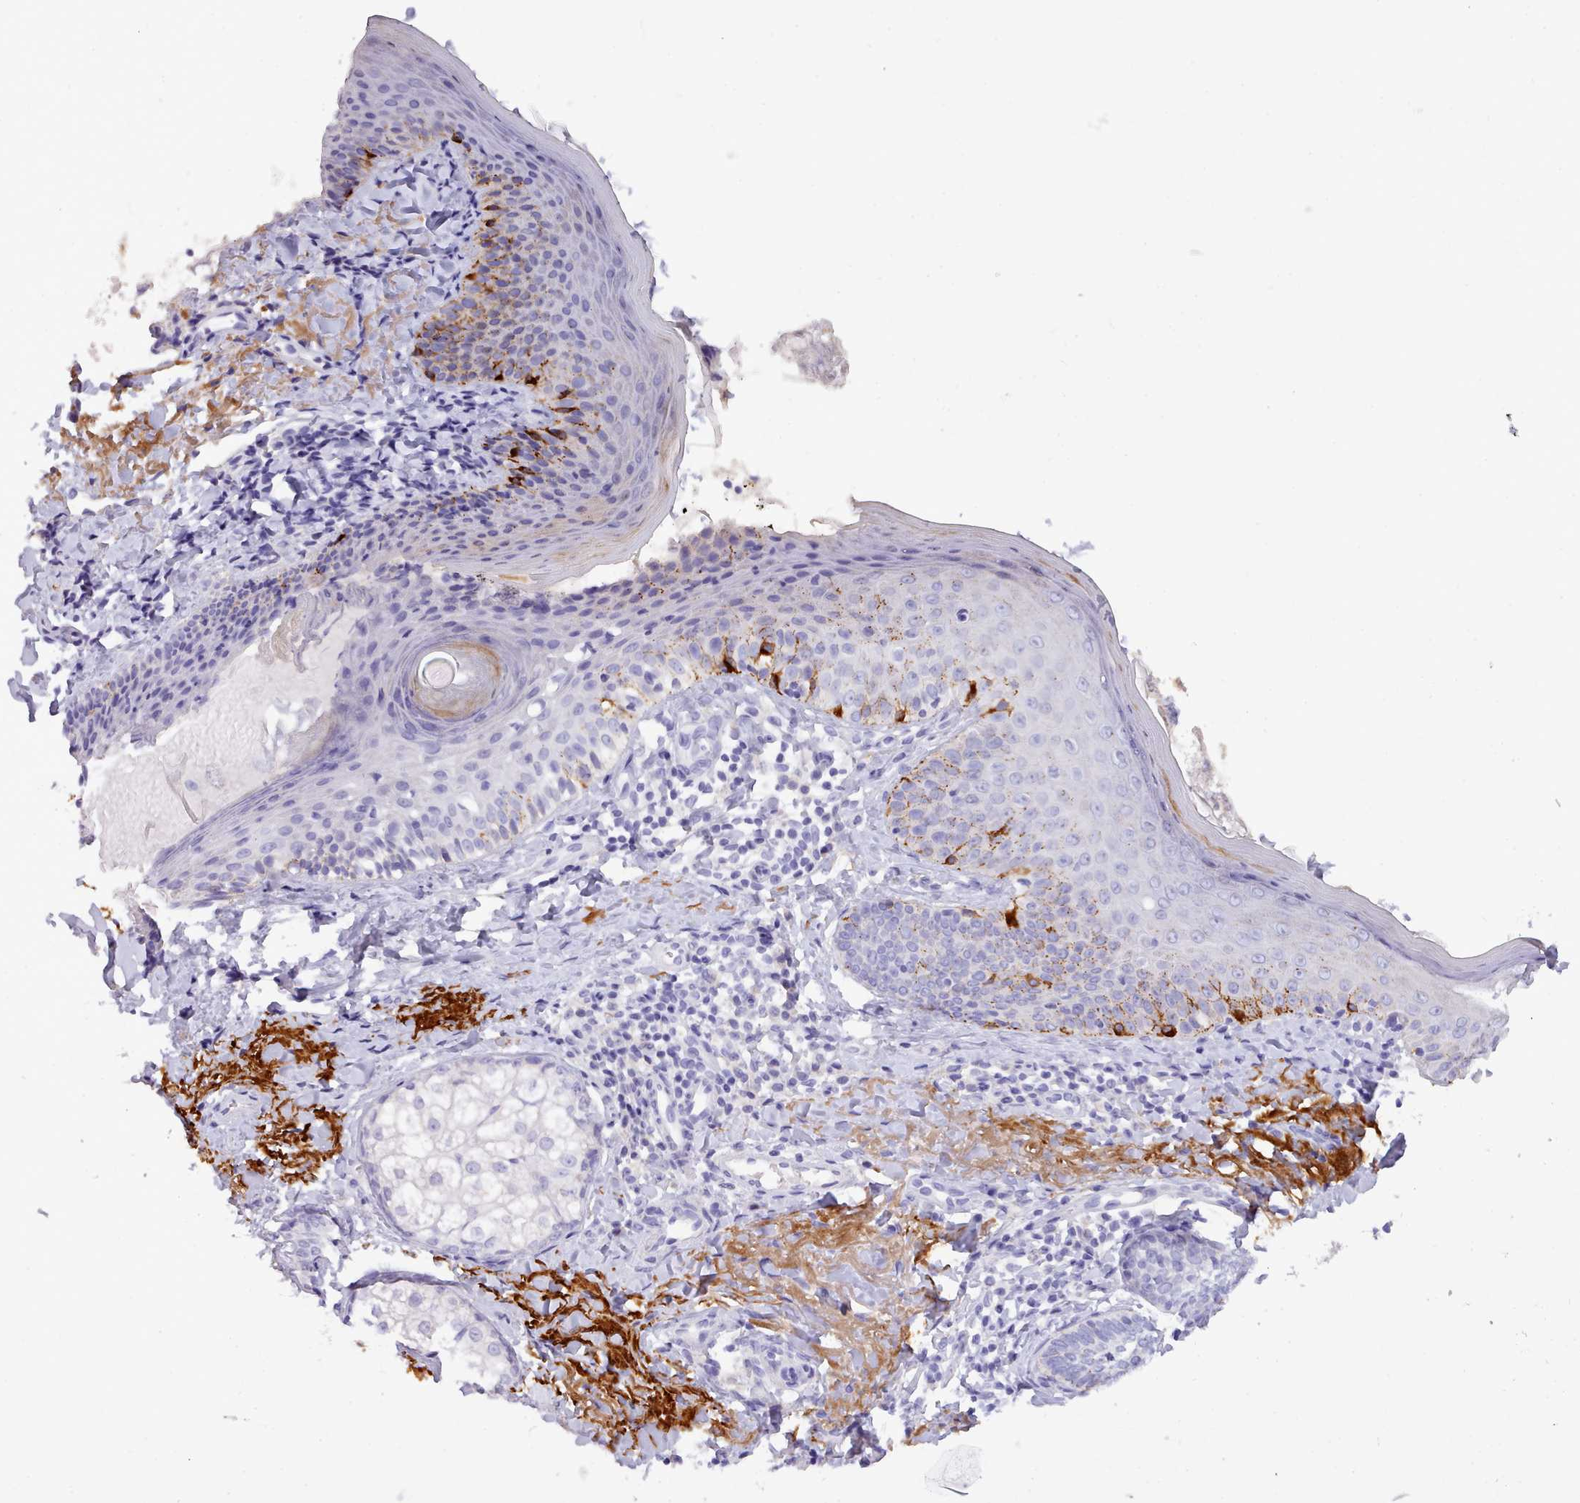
{"staining": {"intensity": "negative", "quantity": "none", "location": "none"}, "tissue": "skin", "cell_type": "Fibroblasts", "image_type": "normal", "snomed": [{"axis": "morphology", "description": "Normal tissue, NOS"}, {"axis": "topography", "description": "Skin"}], "caption": "High magnification brightfield microscopy of unremarkable skin stained with DAB (3,3'-diaminobenzidine) (brown) and counterstained with hematoxylin (blue): fibroblasts show no significant expression.", "gene": "CYP2A13", "patient": {"sex": "male", "age": 57}}